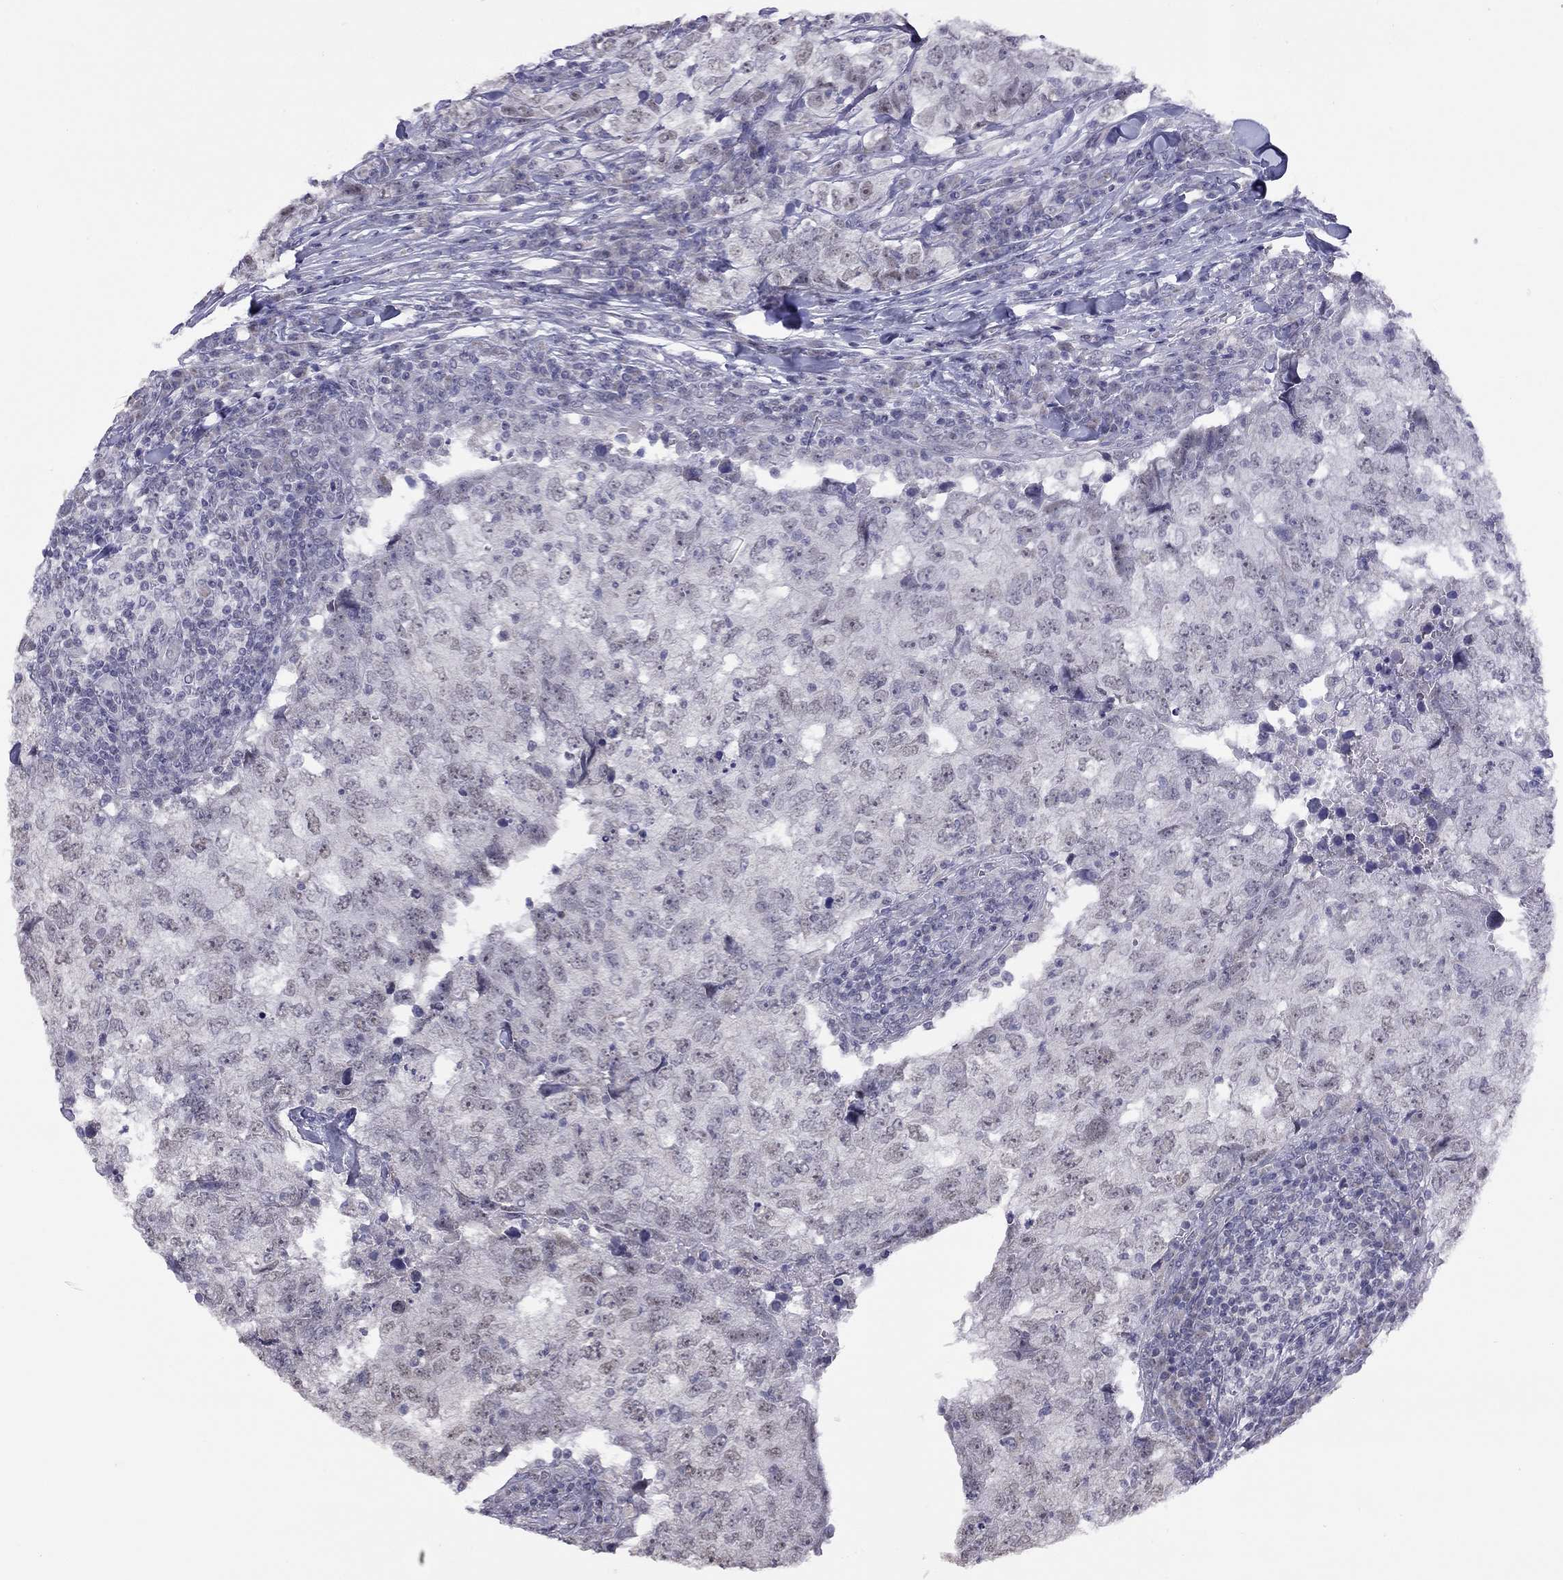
{"staining": {"intensity": "negative", "quantity": "none", "location": "none"}, "tissue": "breast cancer", "cell_type": "Tumor cells", "image_type": "cancer", "snomed": [{"axis": "morphology", "description": "Duct carcinoma"}, {"axis": "topography", "description": "Breast"}], "caption": "High magnification brightfield microscopy of invasive ductal carcinoma (breast) stained with DAB (3,3'-diaminobenzidine) (brown) and counterstained with hematoxylin (blue): tumor cells show no significant expression.", "gene": "HES5", "patient": {"sex": "female", "age": 30}}